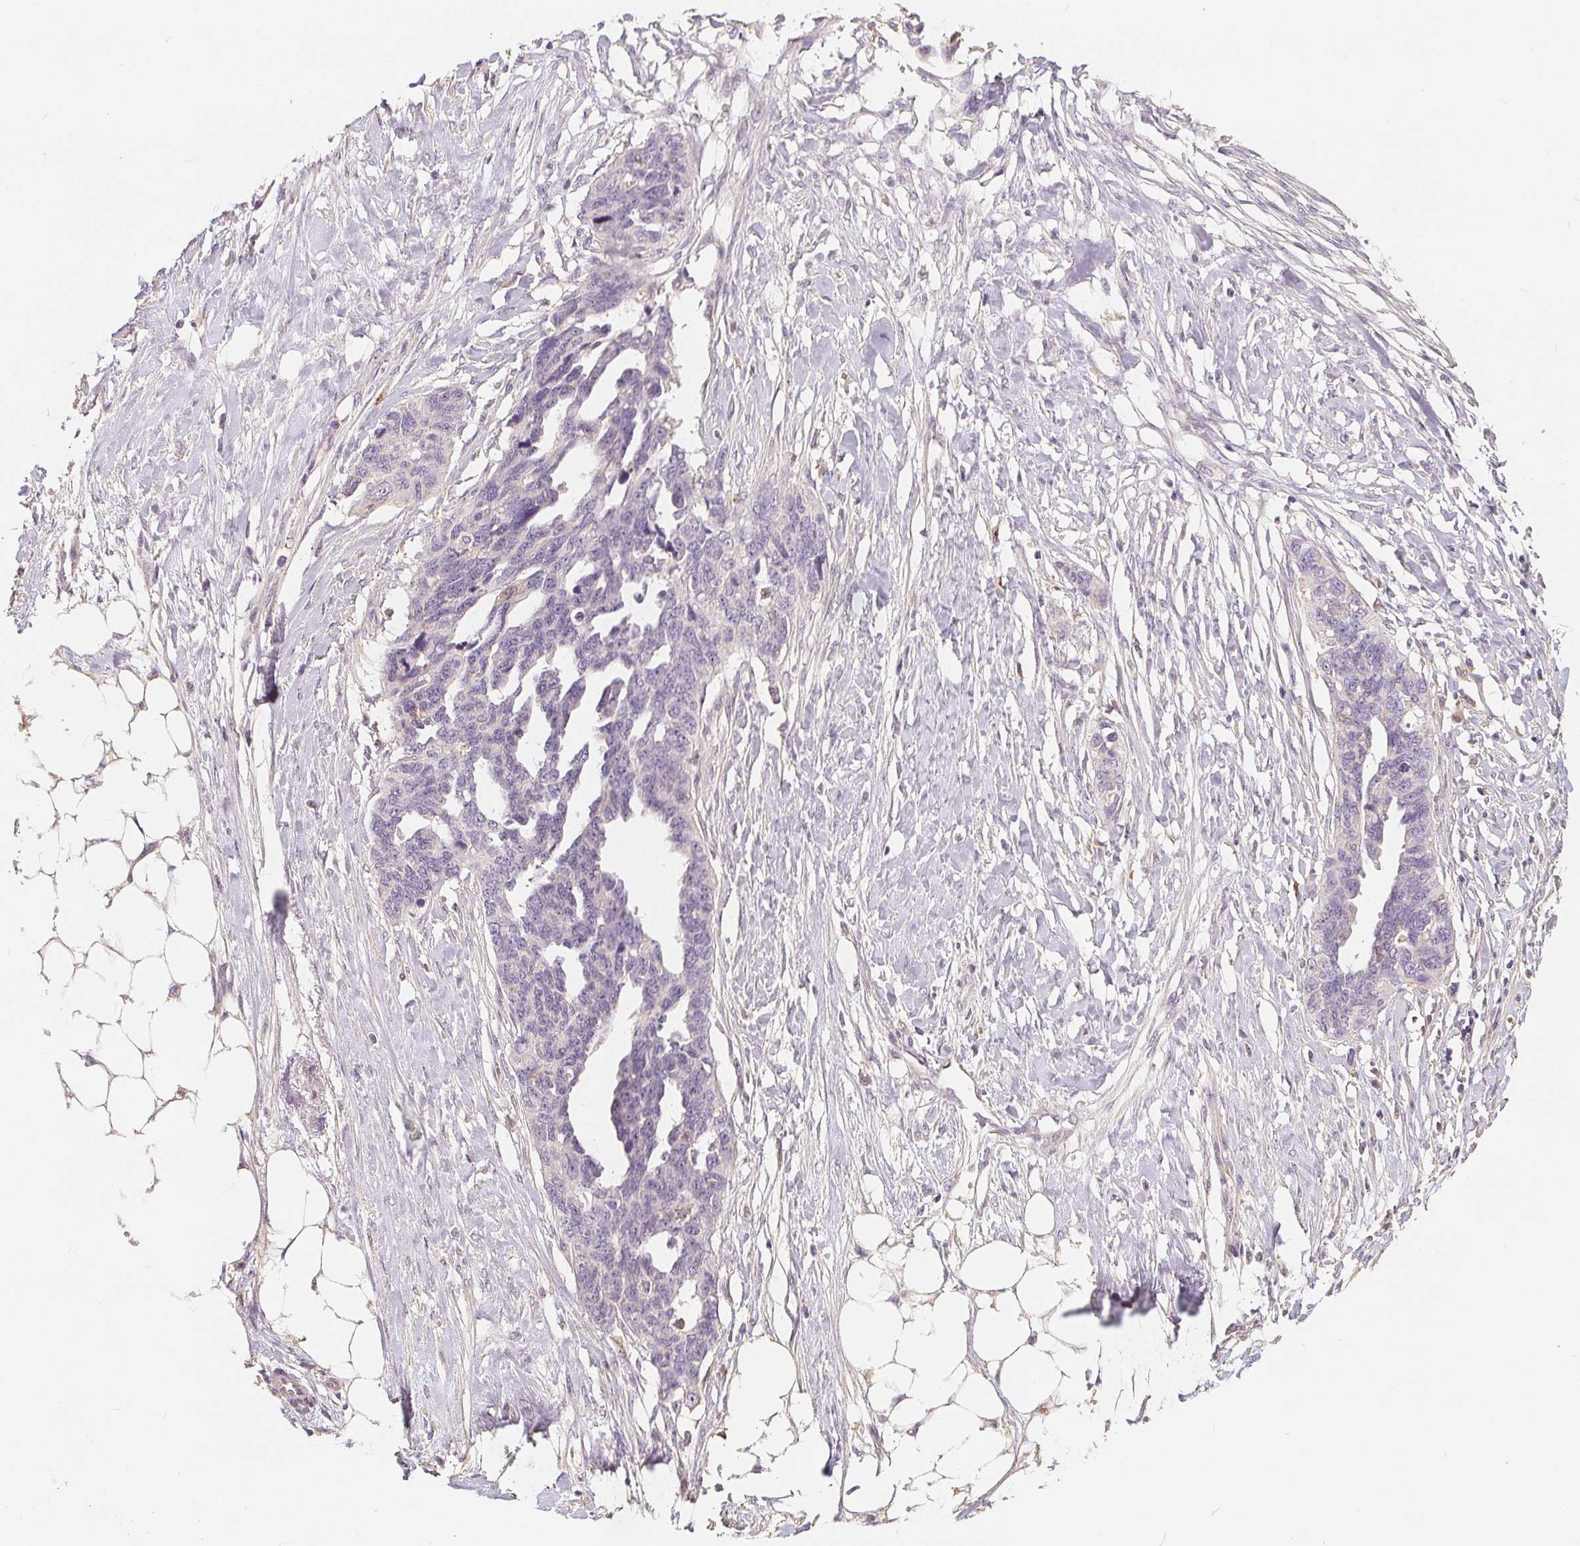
{"staining": {"intensity": "negative", "quantity": "none", "location": "none"}, "tissue": "ovarian cancer", "cell_type": "Tumor cells", "image_type": "cancer", "snomed": [{"axis": "morphology", "description": "Cystadenocarcinoma, serous, NOS"}, {"axis": "topography", "description": "Ovary"}], "caption": "A micrograph of ovarian cancer stained for a protein reveals no brown staining in tumor cells. (Stains: DAB immunohistochemistry with hematoxylin counter stain, Microscopy: brightfield microscopy at high magnification).", "gene": "DRC3", "patient": {"sex": "female", "age": 69}}